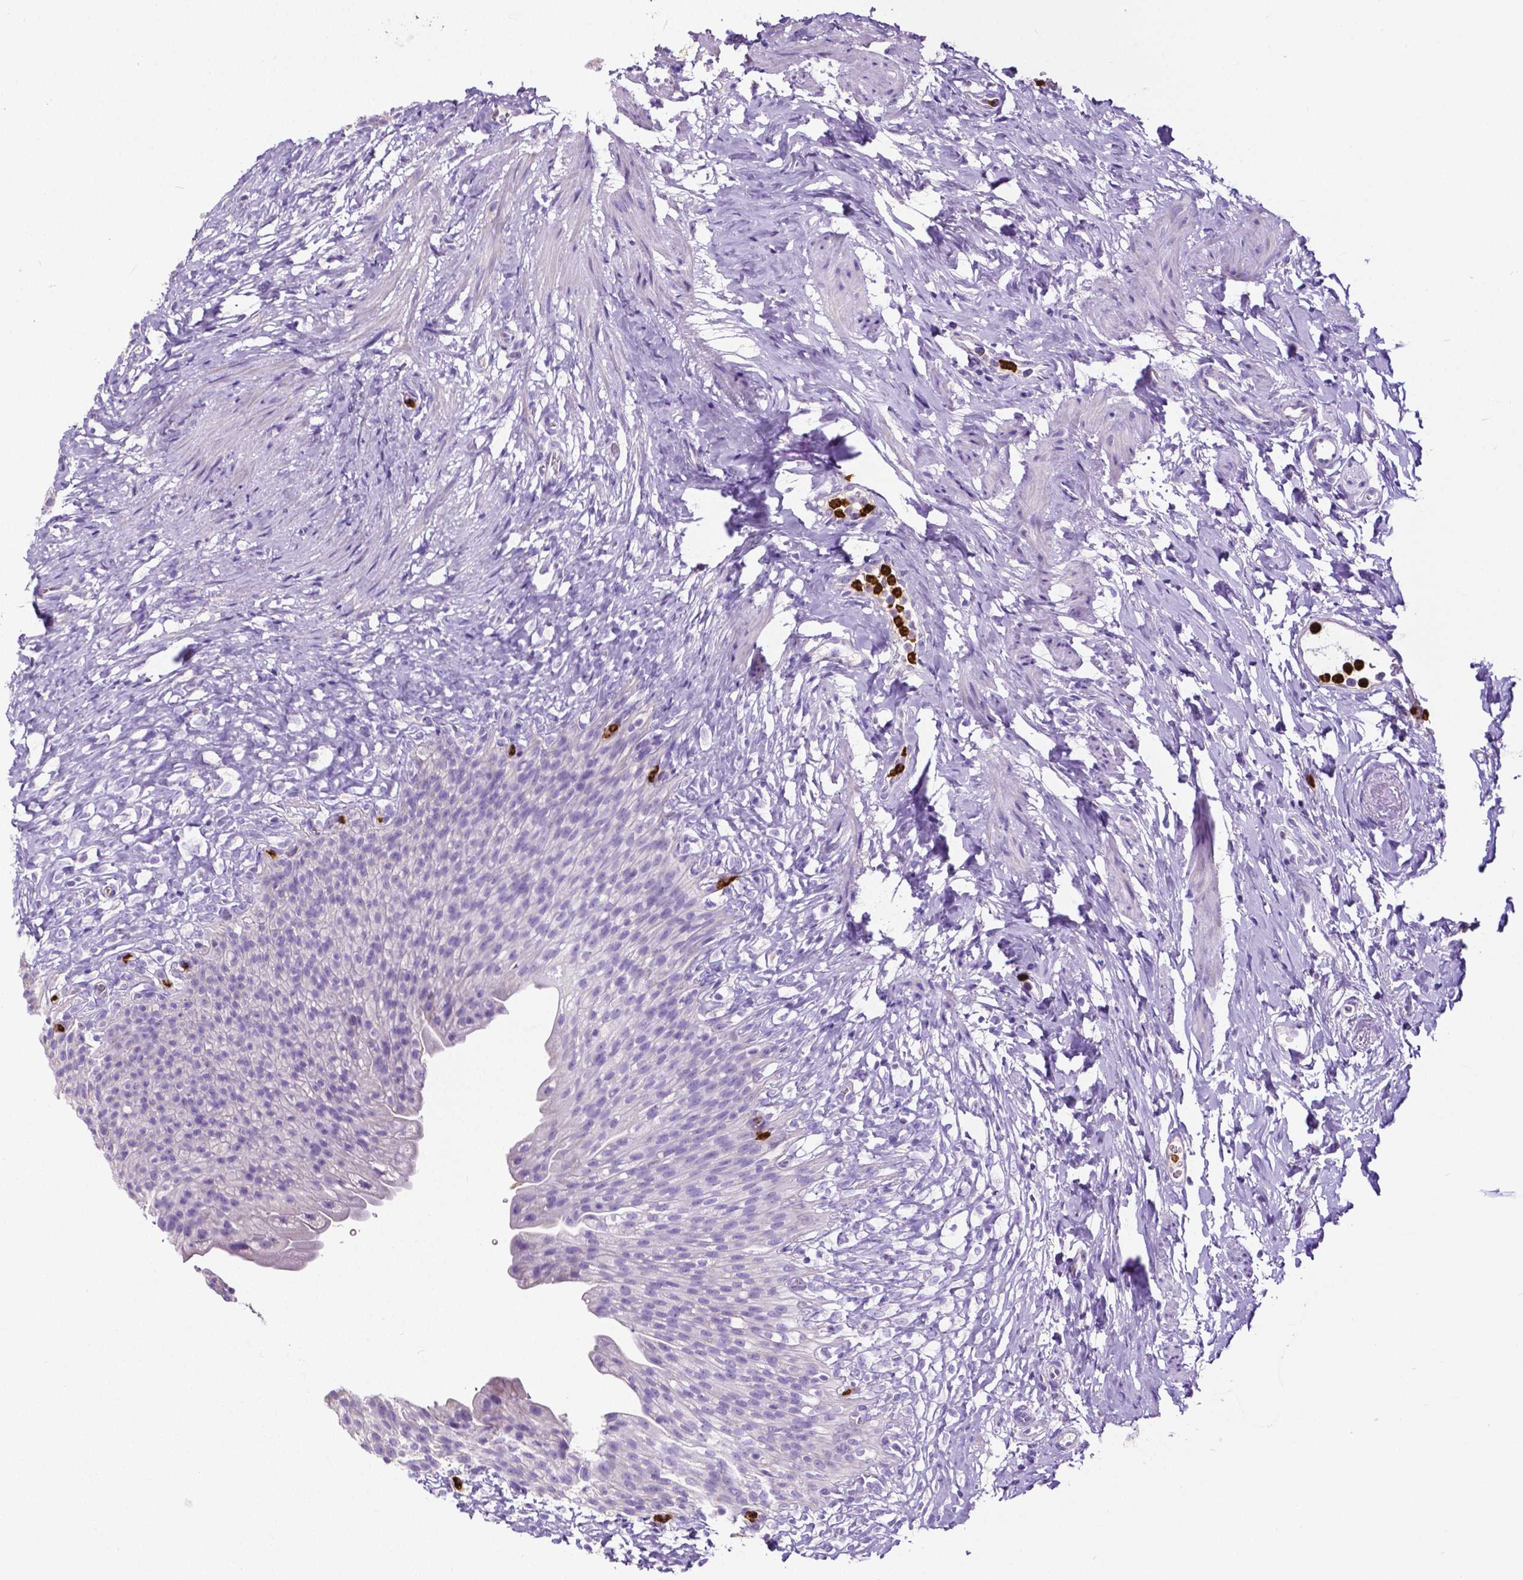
{"staining": {"intensity": "negative", "quantity": "none", "location": "none"}, "tissue": "urinary bladder", "cell_type": "Urothelial cells", "image_type": "normal", "snomed": [{"axis": "morphology", "description": "Normal tissue, NOS"}, {"axis": "topography", "description": "Urinary bladder"}, {"axis": "topography", "description": "Prostate"}], "caption": "A high-resolution image shows IHC staining of benign urinary bladder, which shows no significant positivity in urothelial cells. The staining is performed using DAB brown chromogen with nuclei counter-stained in using hematoxylin.", "gene": "MMP9", "patient": {"sex": "male", "age": 76}}